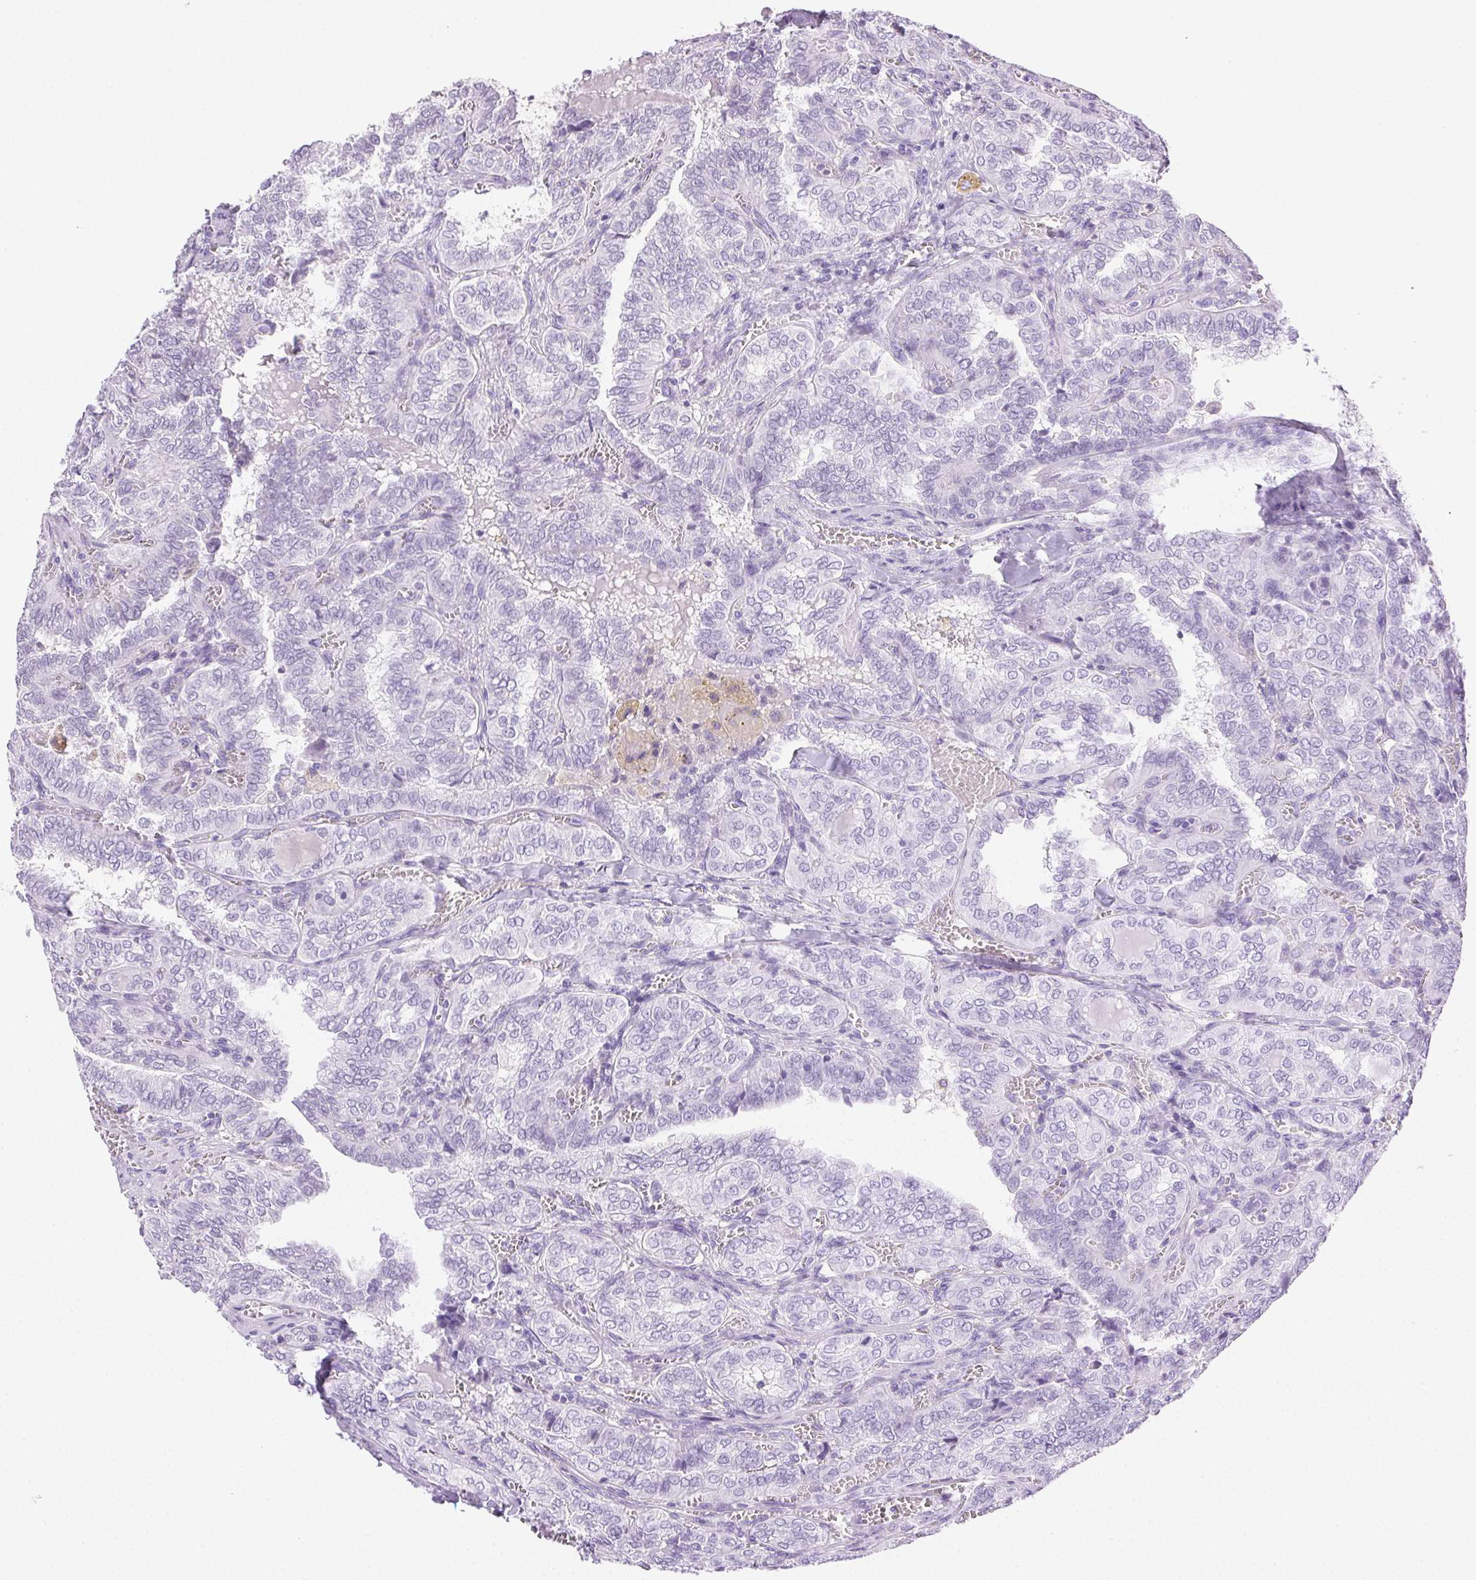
{"staining": {"intensity": "negative", "quantity": "none", "location": "none"}, "tissue": "thyroid cancer", "cell_type": "Tumor cells", "image_type": "cancer", "snomed": [{"axis": "morphology", "description": "Papillary adenocarcinoma, NOS"}, {"axis": "topography", "description": "Thyroid gland"}], "caption": "This is an immunohistochemistry (IHC) image of human thyroid papillary adenocarcinoma. There is no staining in tumor cells.", "gene": "CLDN10", "patient": {"sex": "female", "age": 41}}